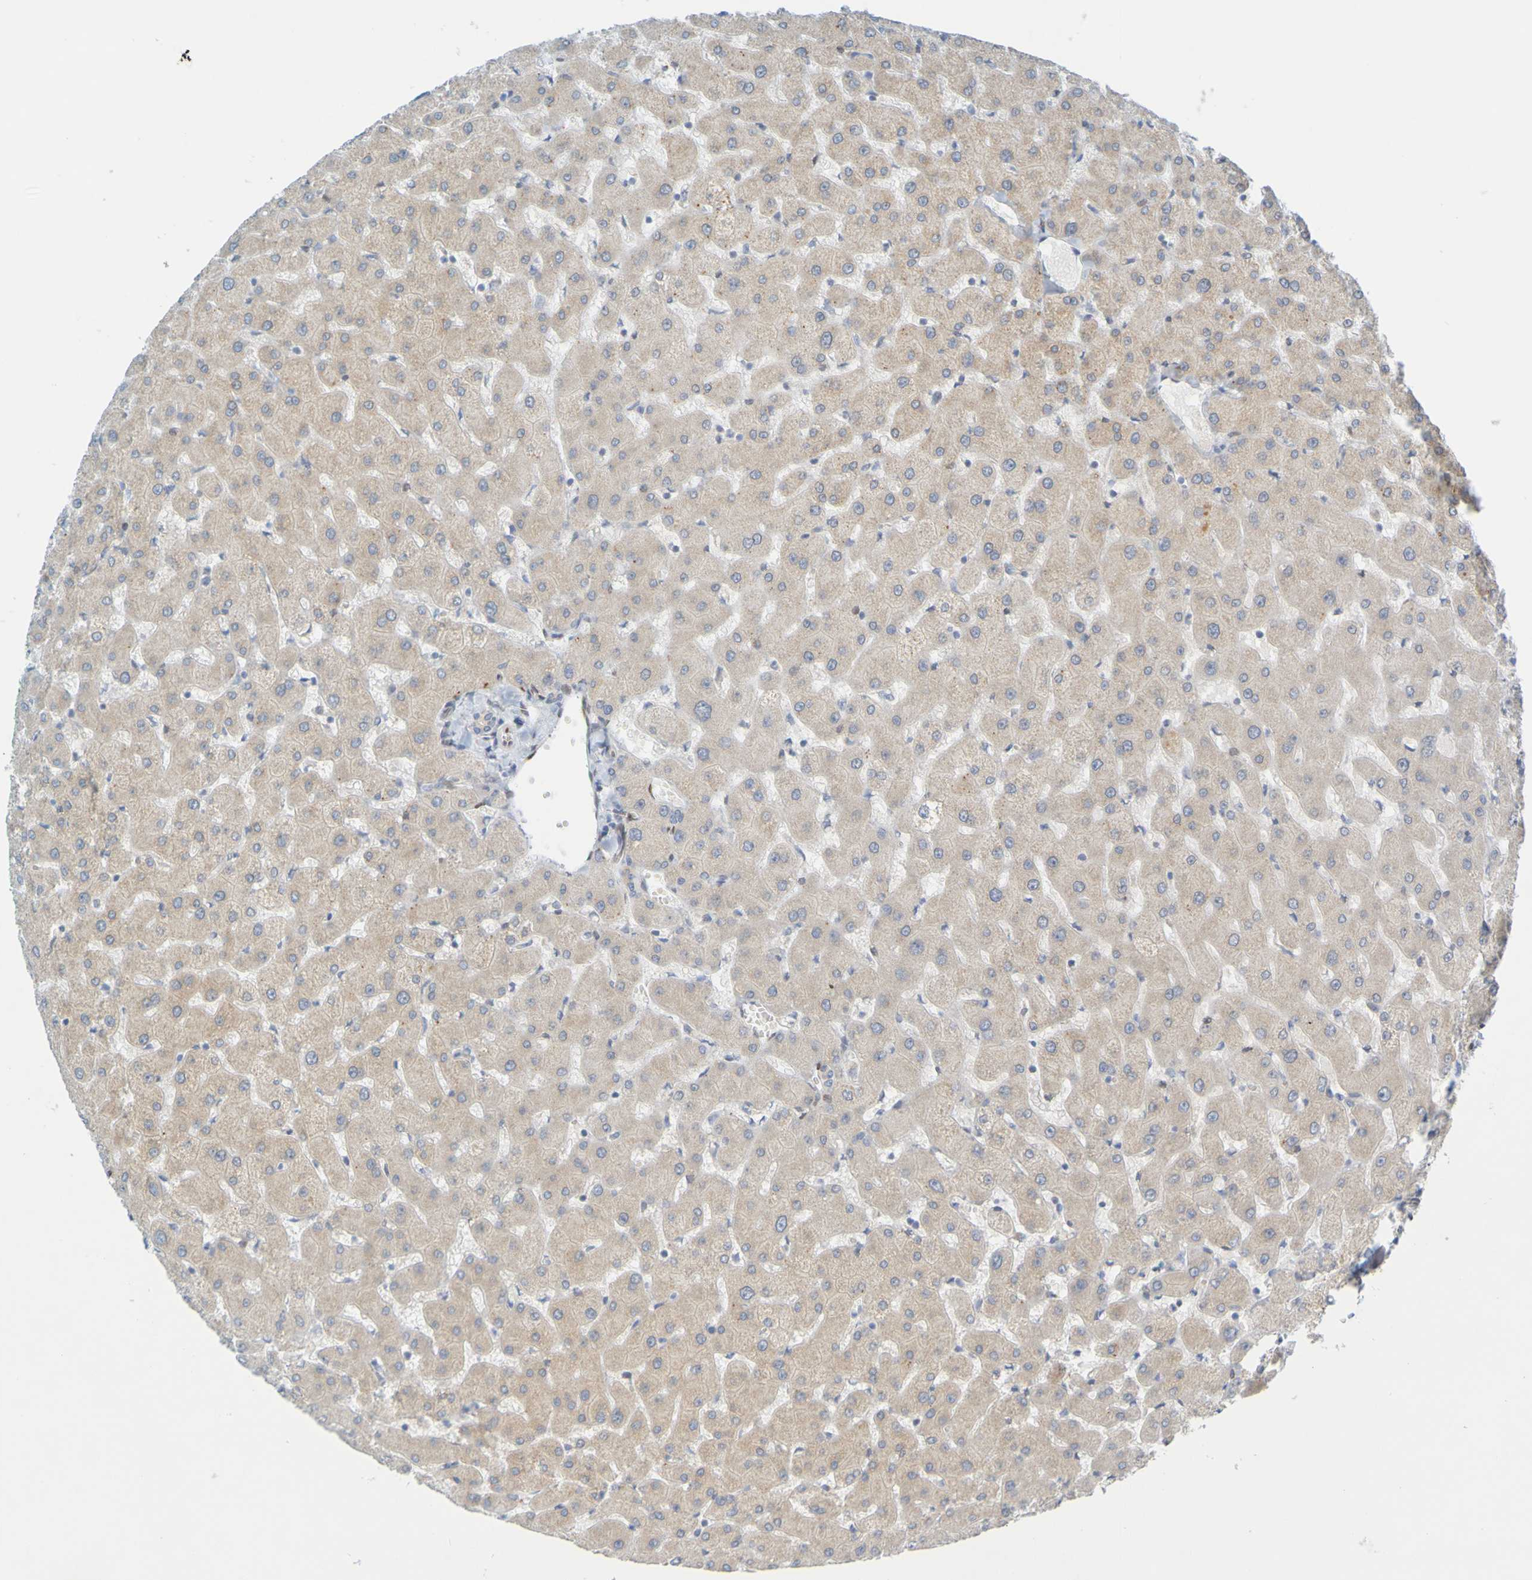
{"staining": {"intensity": "negative", "quantity": "none", "location": "none"}, "tissue": "liver", "cell_type": "Cholangiocytes", "image_type": "normal", "snomed": [{"axis": "morphology", "description": "Normal tissue, NOS"}, {"axis": "topography", "description": "Liver"}], "caption": "High power microscopy histopathology image of an IHC photomicrograph of unremarkable liver, revealing no significant positivity in cholangiocytes. (Brightfield microscopy of DAB IHC at high magnification).", "gene": "MAG", "patient": {"sex": "female", "age": 63}}